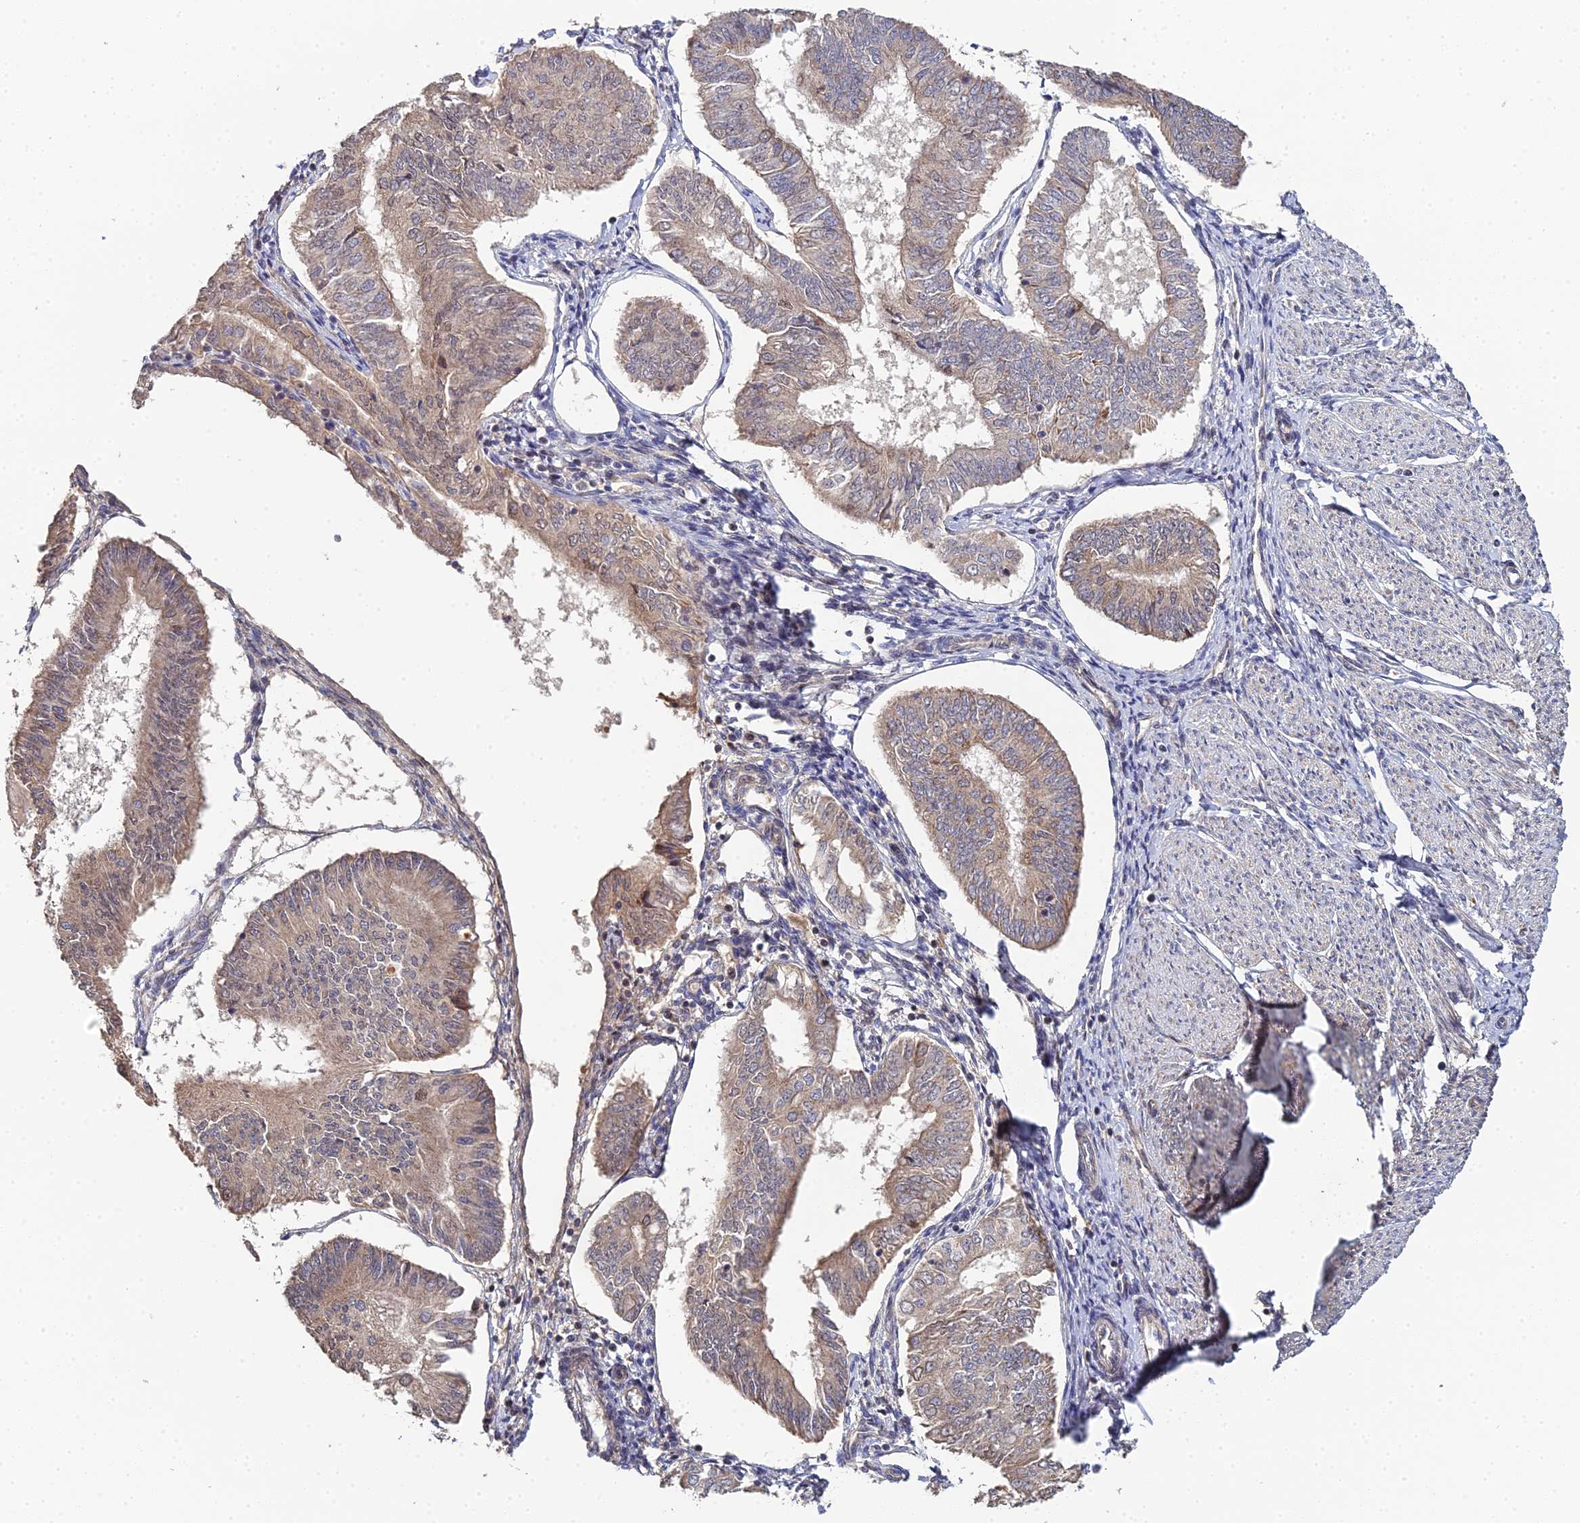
{"staining": {"intensity": "weak", "quantity": ">75%", "location": "cytoplasmic/membranous"}, "tissue": "endometrial cancer", "cell_type": "Tumor cells", "image_type": "cancer", "snomed": [{"axis": "morphology", "description": "Adenocarcinoma, NOS"}, {"axis": "topography", "description": "Endometrium"}], "caption": "Endometrial cancer was stained to show a protein in brown. There is low levels of weak cytoplasmic/membranous expression in approximately >75% of tumor cells.", "gene": "ERCC5", "patient": {"sex": "female", "age": 58}}